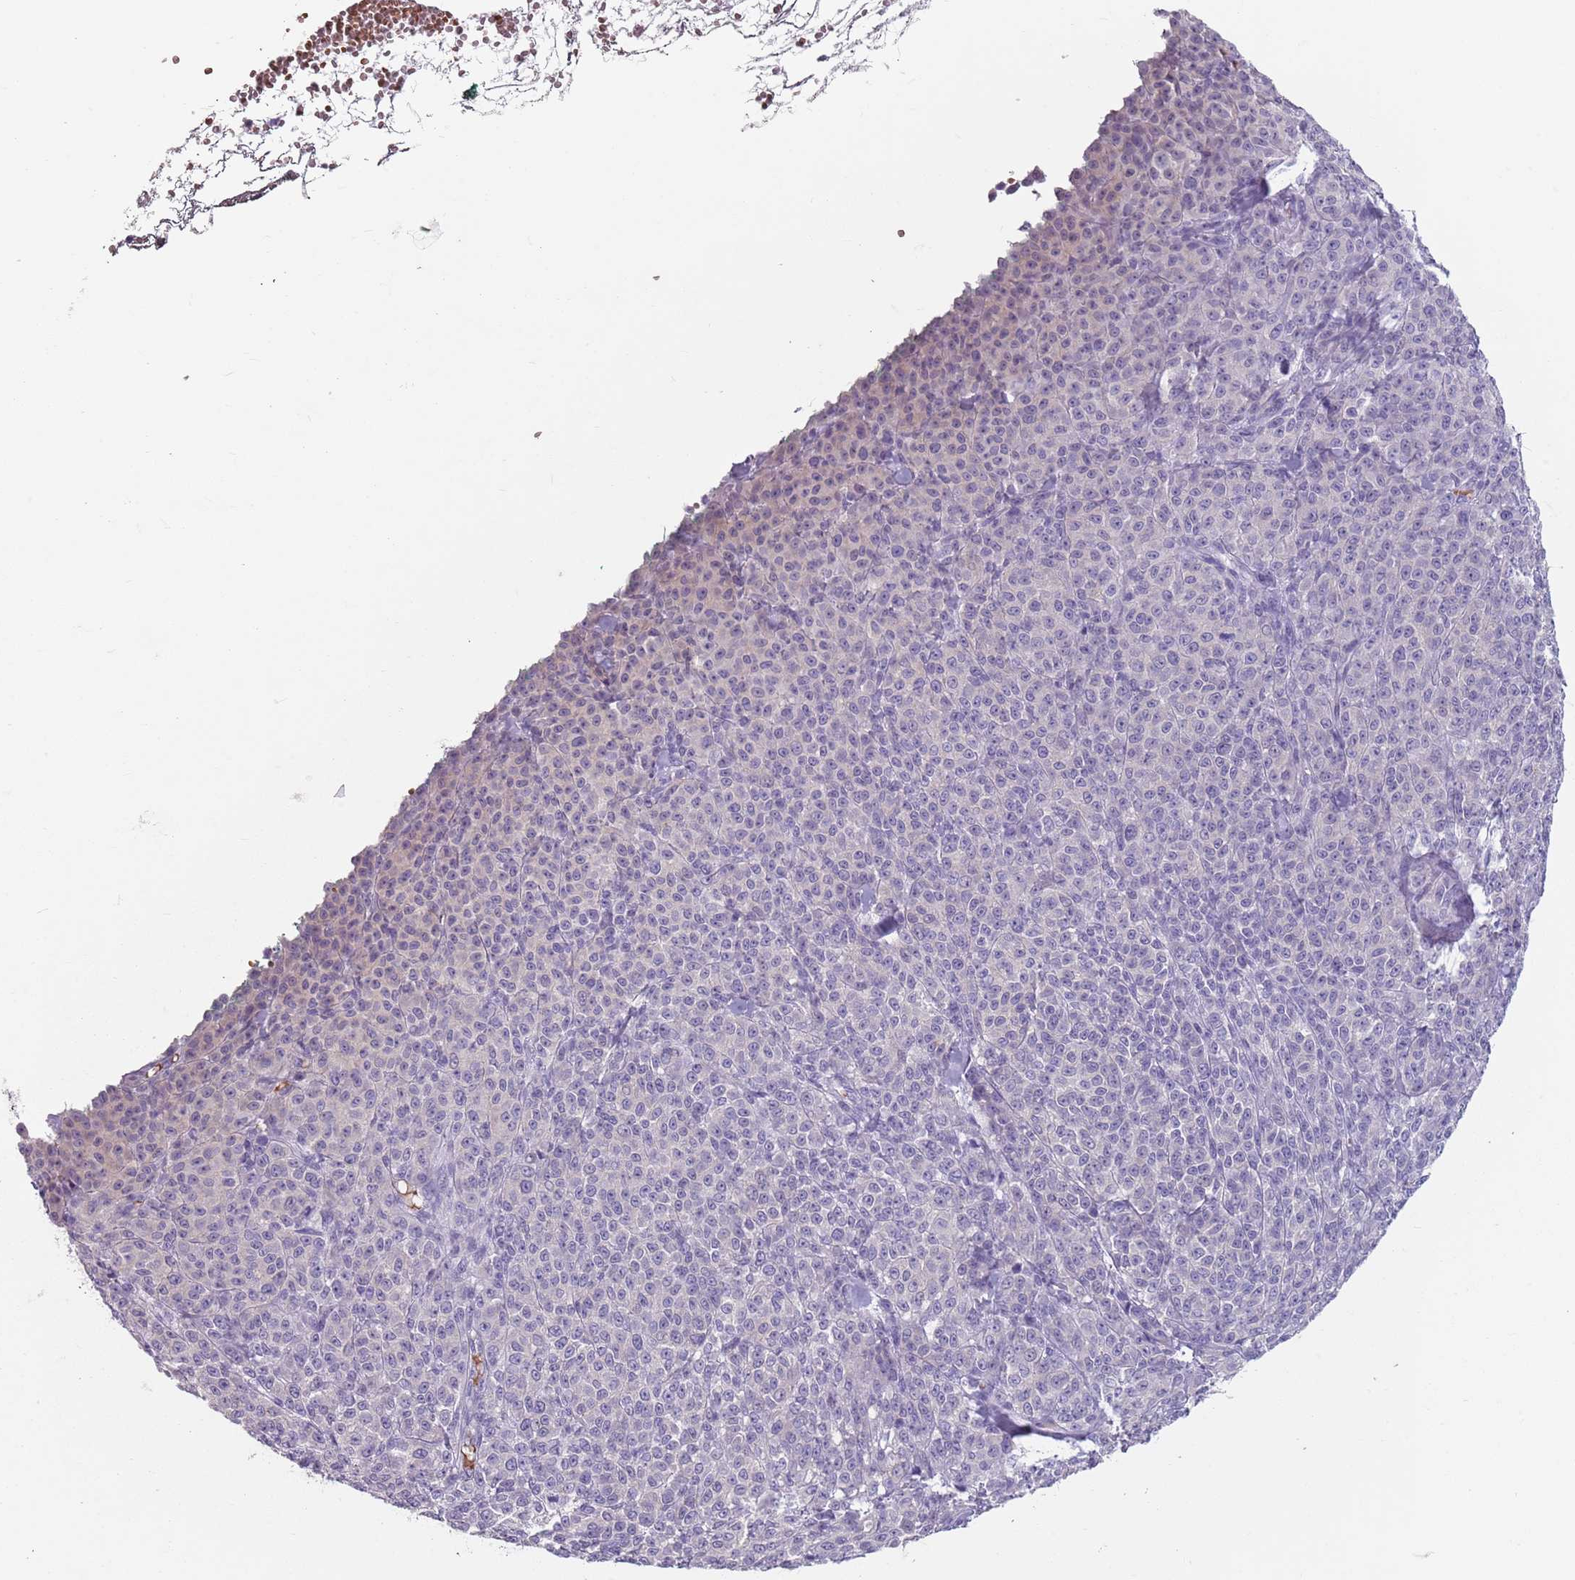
{"staining": {"intensity": "negative", "quantity": "none", "location": "none"}, "tissue": "melanoma", "cell_type": "Tumor cells", "image_type": "cancer", "snomed": [{"axis": "morphology", "description": "Normal tissue, NOS"}, {"axis": "morphology", "description": "Malignant melanoma, NOS"}, {"axis": "topography", "description": "Skin"}], "caption": "DAB immunohistochemical staining of malignant melanoma reveals no significant expression in tumor cells. Brightfield microscopy of immunohistochemistry (IHC) stained with DAB (brown) and hematoxylin (blue), captured at high magnification.", "gene": "SPESP1", "patient": {"sex": "female", "age": 34}}